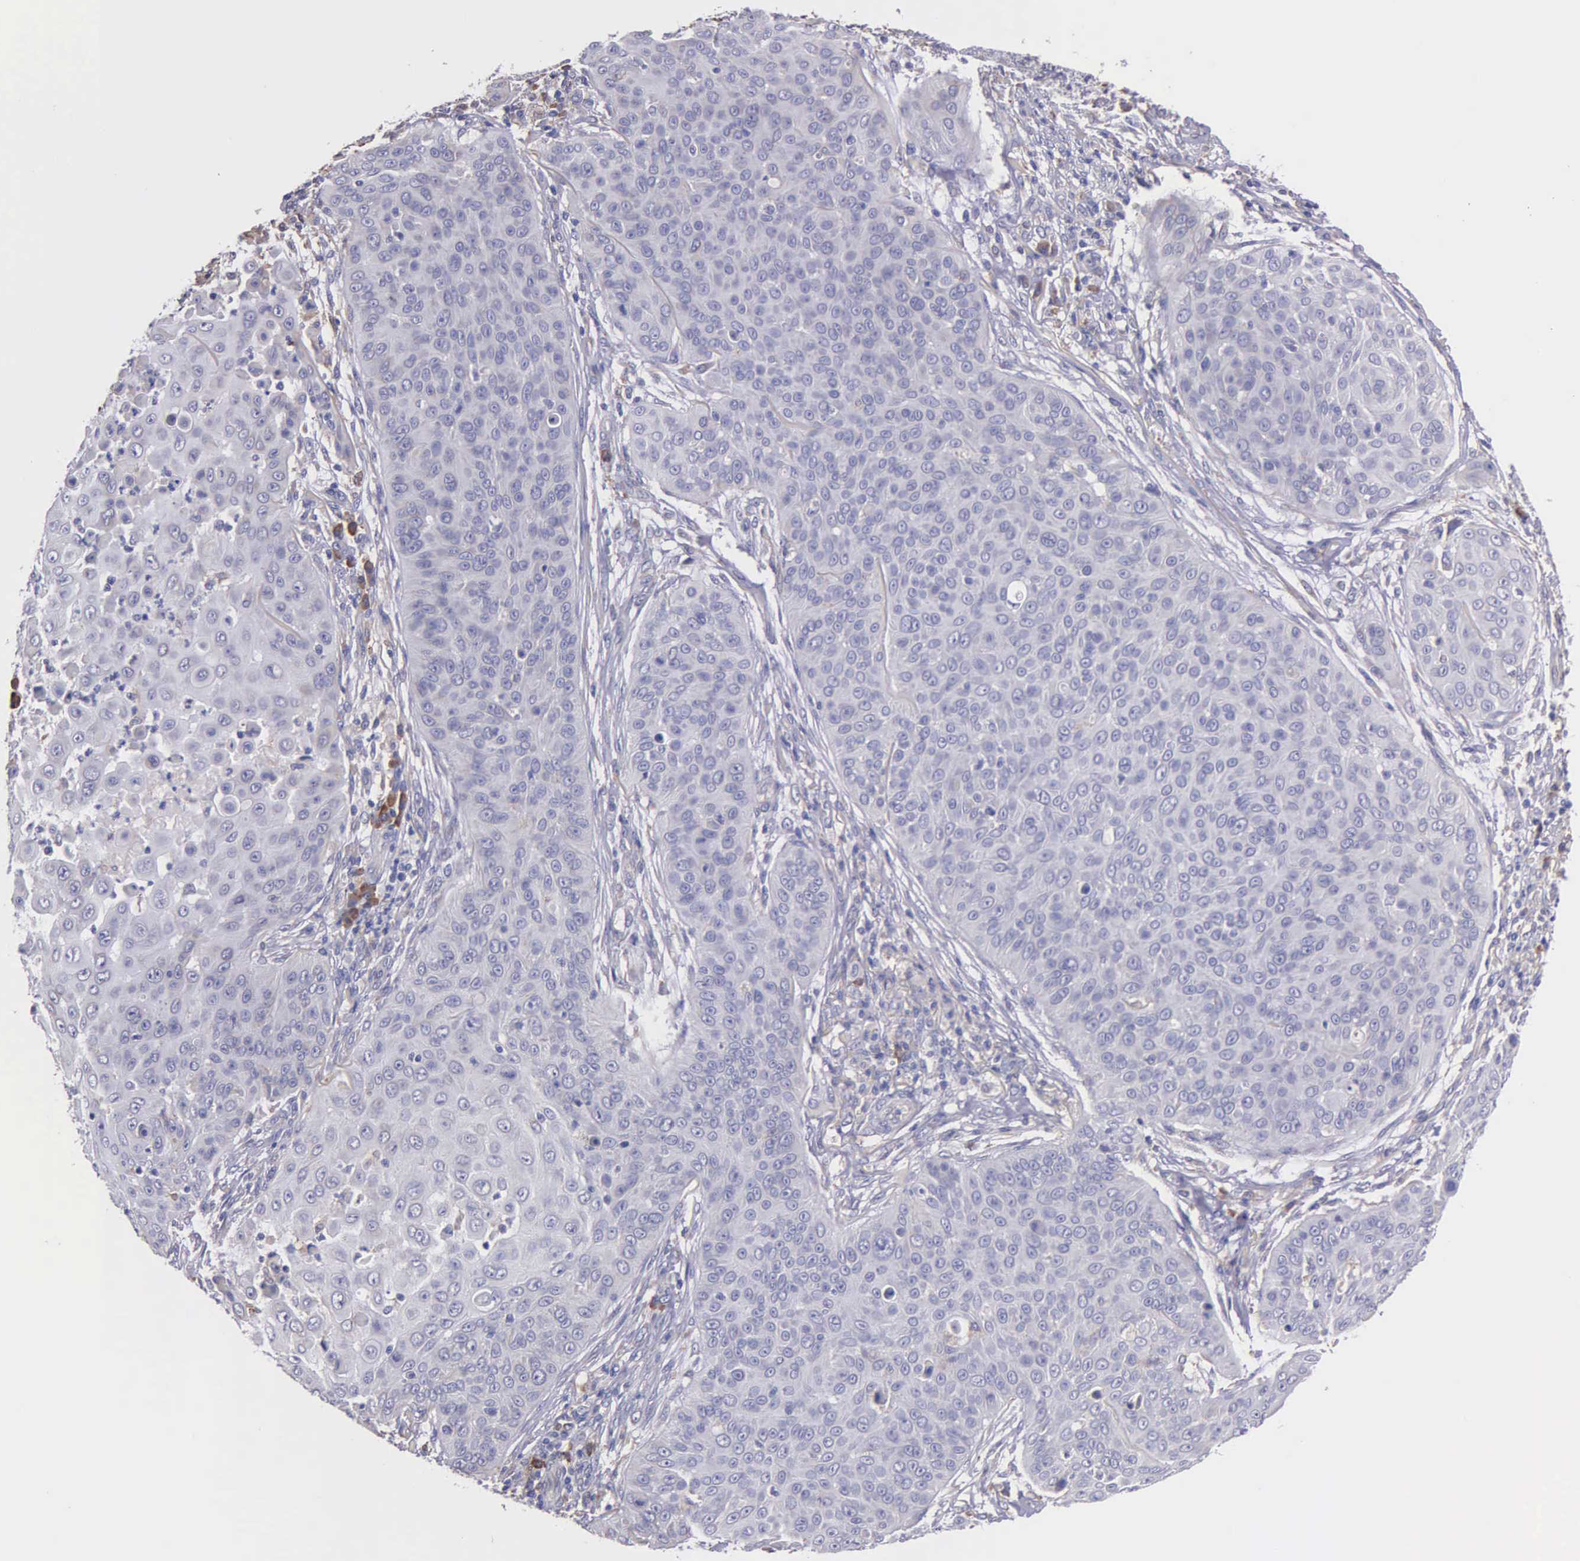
{"staining": {"intensity": "weak", "quantity": "<25%", "location": "cytoplasmic/membranous"}, "tissue": "skin cancer", "cell_type": "Tumor cells", "image_type": "cancer", "snomed": [{"axis": "morphology", "description": "Squamous cell carcinoma, NOS"}, {"axis": "topography", "description": "Skin"}], "caption": "This image is of squamous cell carcinoma (skin) stained with immunohistochemistry to label a protein in brown with the nuclei are counter-stained blue. There is no staining in tumor cells. (DAB (3,3'-diaminobenzidine) immunohistochemistry with hematoxylin counter stain).", "gene": "ZC3H12B", "patient": {"sex": "male", "age": 82}}